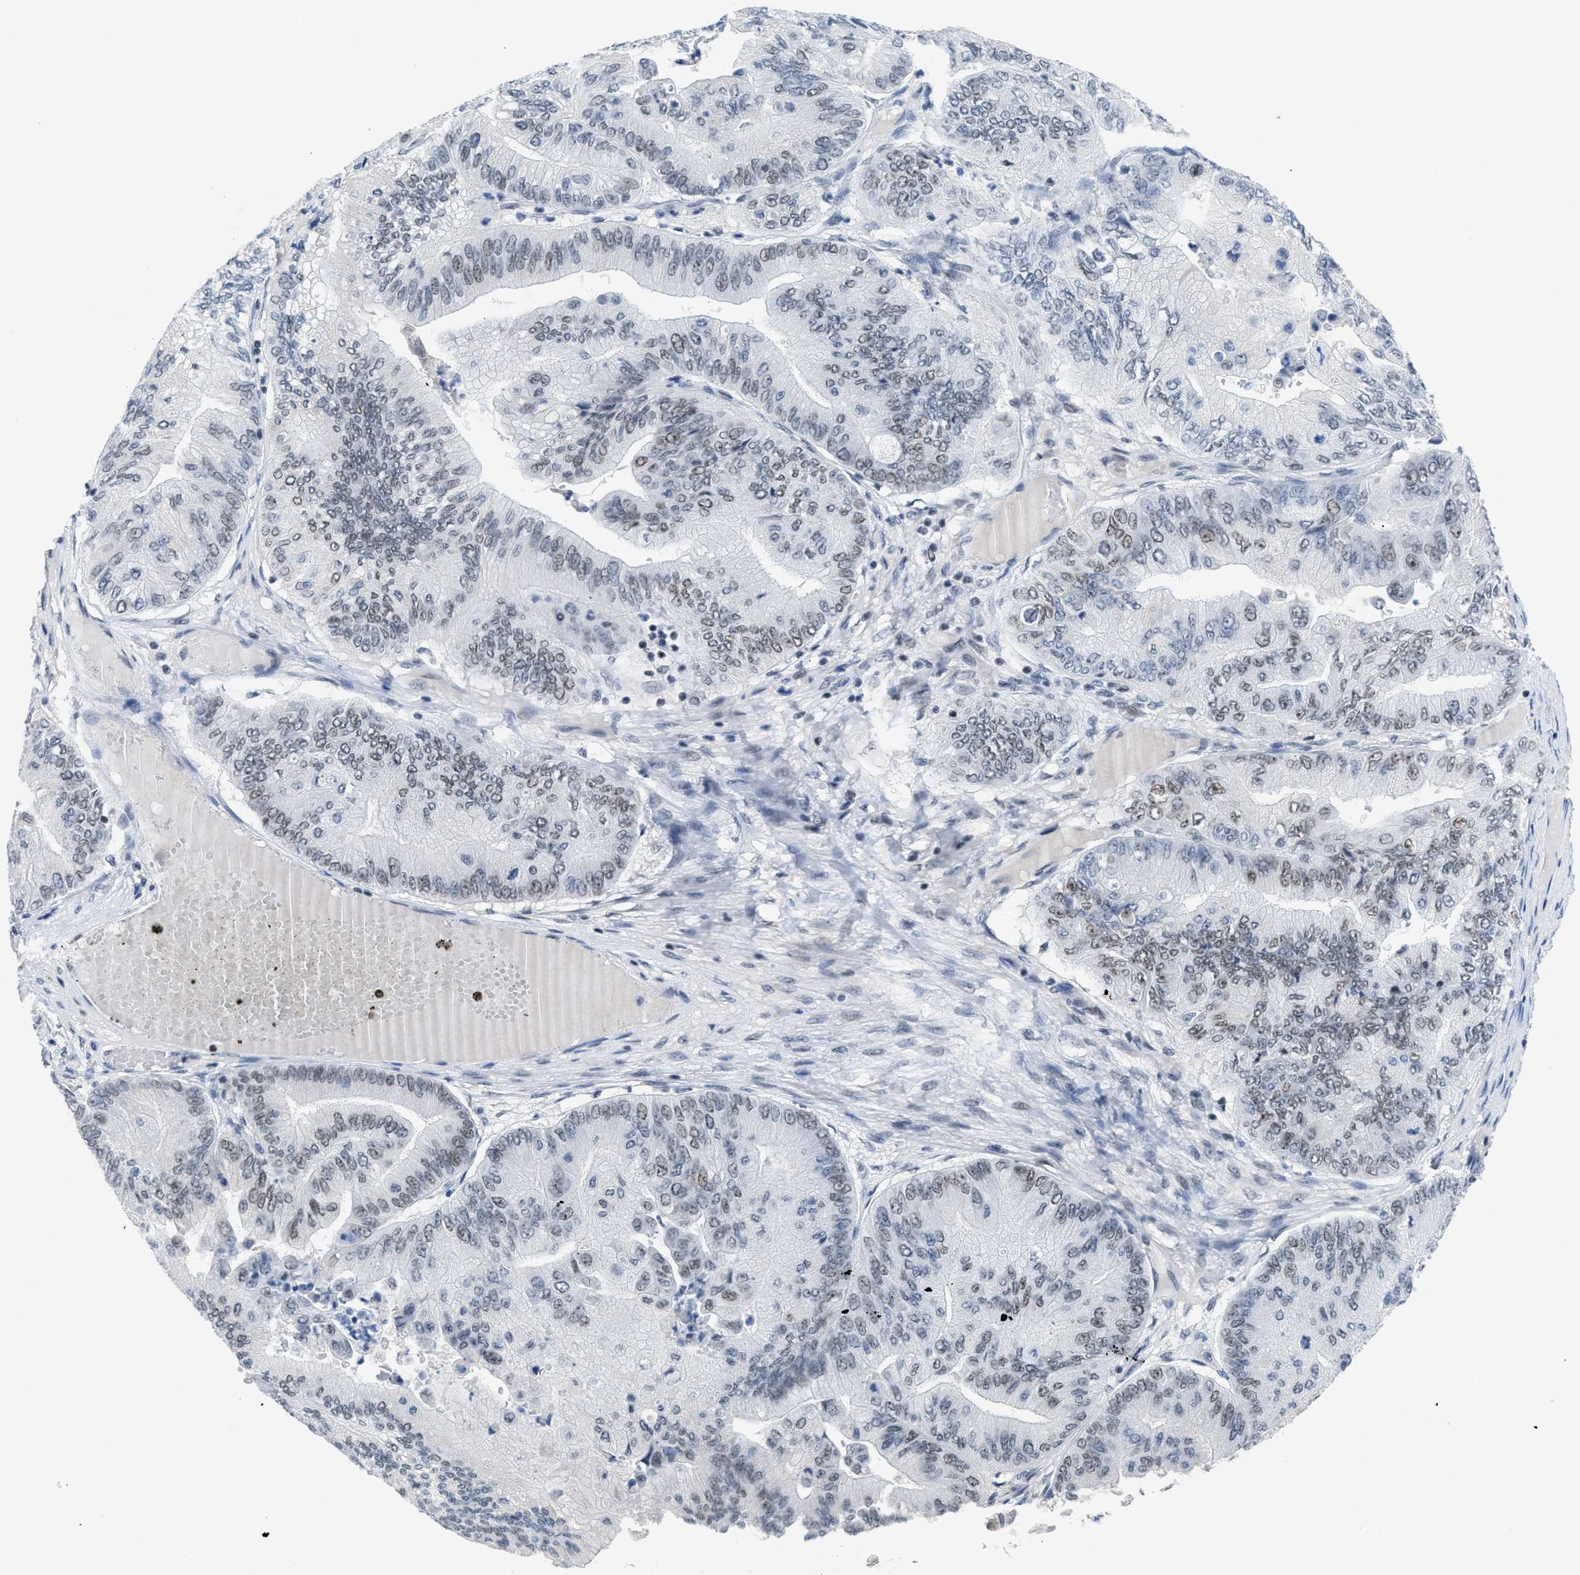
{"staining": {"intensity": "moderate", "quantity": "25%-75%", "location": "nuclear"}, "tissue": "ovarian cancer", "cell_type": "Tumor cells", "image_type": "cancer", "snomed": [{"axis": "morphology", "description": "Cystadenocarcinoma, mucinous, NOS"}, {"axis": "topography", "description": "Ovary"}], "caption": "Immunohistochemistry of human ovarian cancer (mucinous cystadenocarcinoma) demonstrates medium levels of moderate nuclear positivity in about 25%-75% of tumor cells.", "gene": "TERF2IP", "patient": {"sex": "female", "age": 61}}